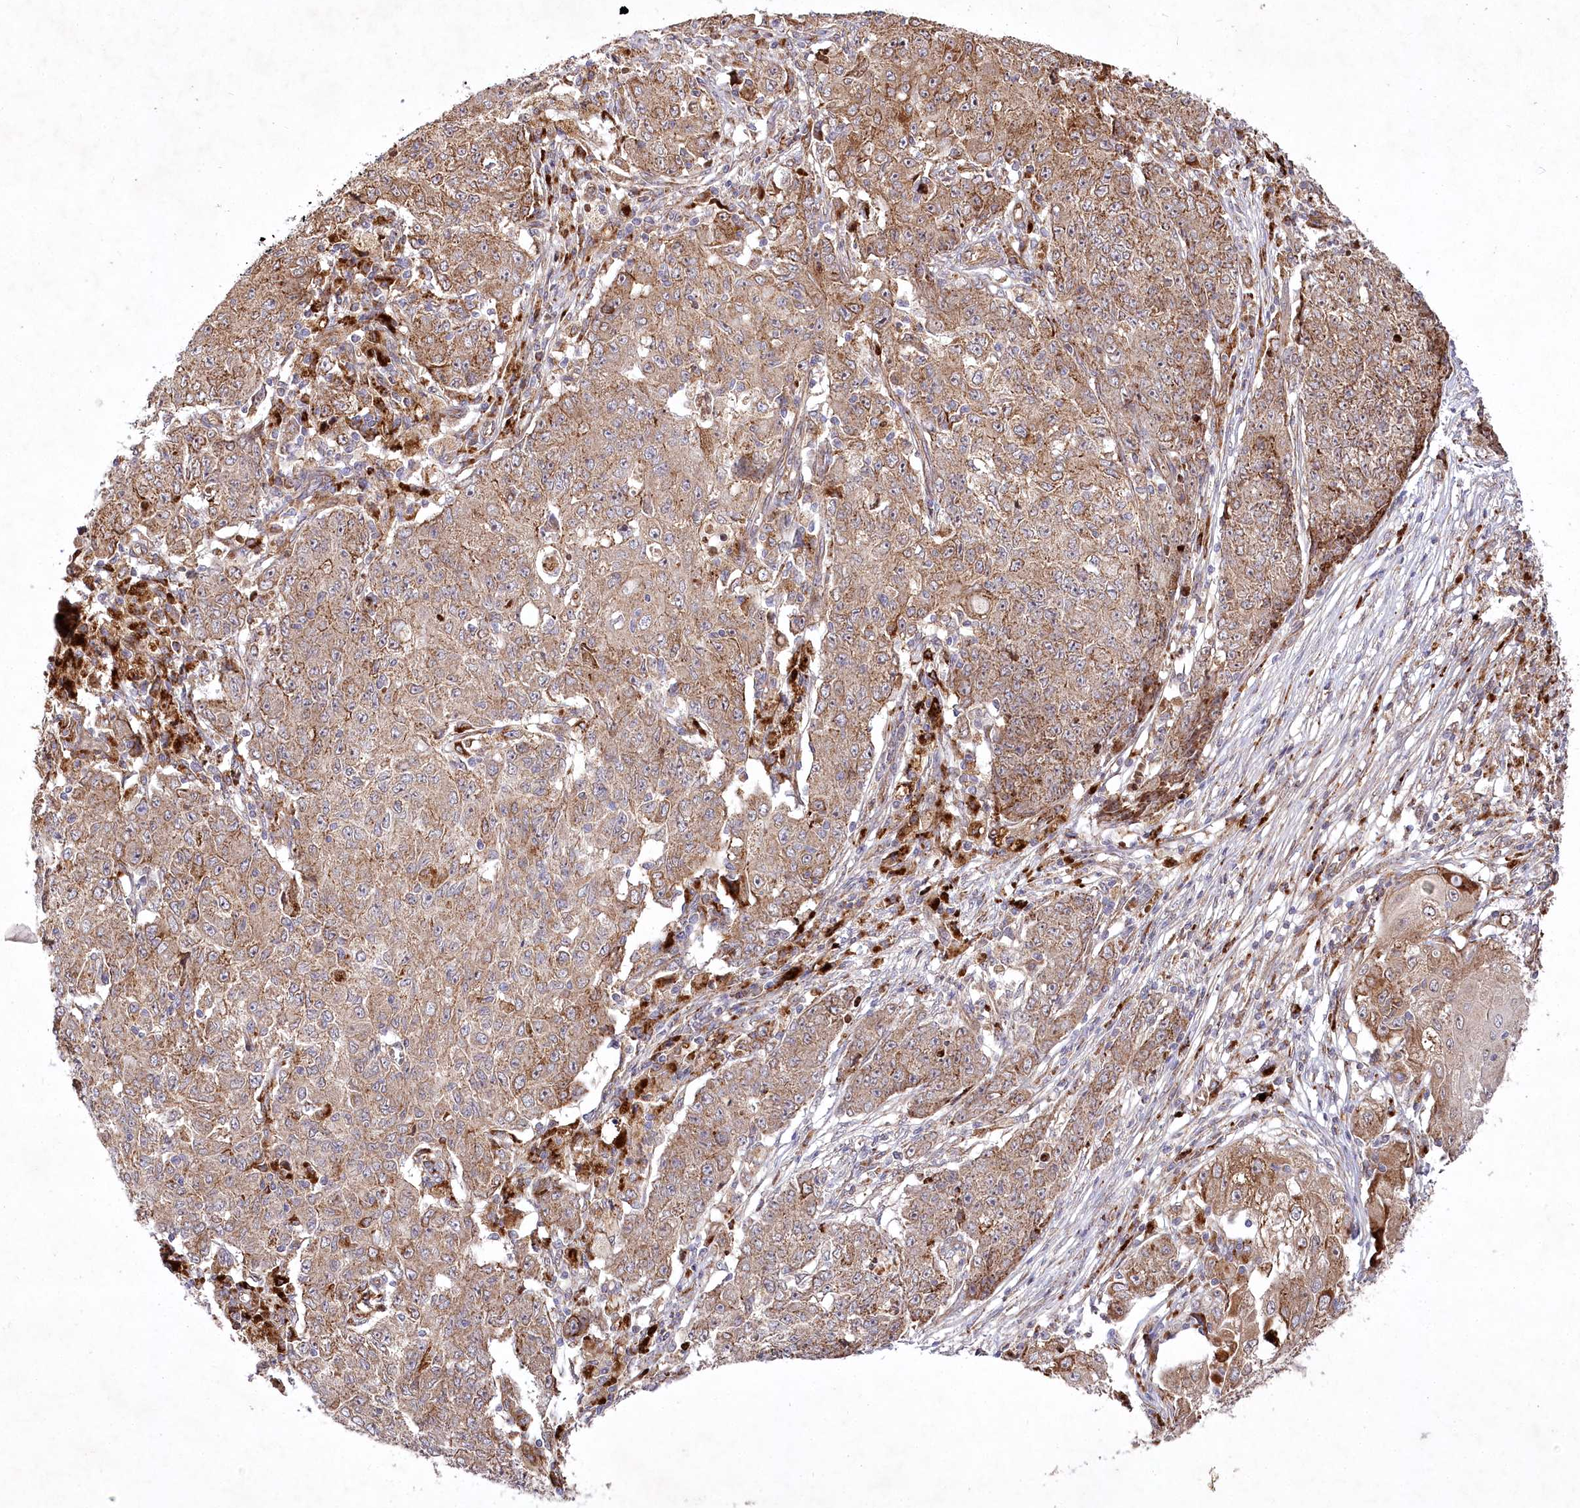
{"staining": {"intensity": "moderate", "quantity": ">75%", "location": "cytoplasmic/membranous"}, "tissue": "ovarian cancer", "cell_type": "Tumor cells", "image_type": "cancer", "snomed": [{"axis": "morphology", "description": "Carcinoma, endometroid"}, {"axis": "topography", "description": "Ovary"}], "caption": "The immunohistochemical stain labels moderate cytoplasmic/membranous staining in tumor cells of endometroid carcinoma (ovarian) tissue.", "gene": "PSTK", "patient": {"sex": "female", "age": 42}}